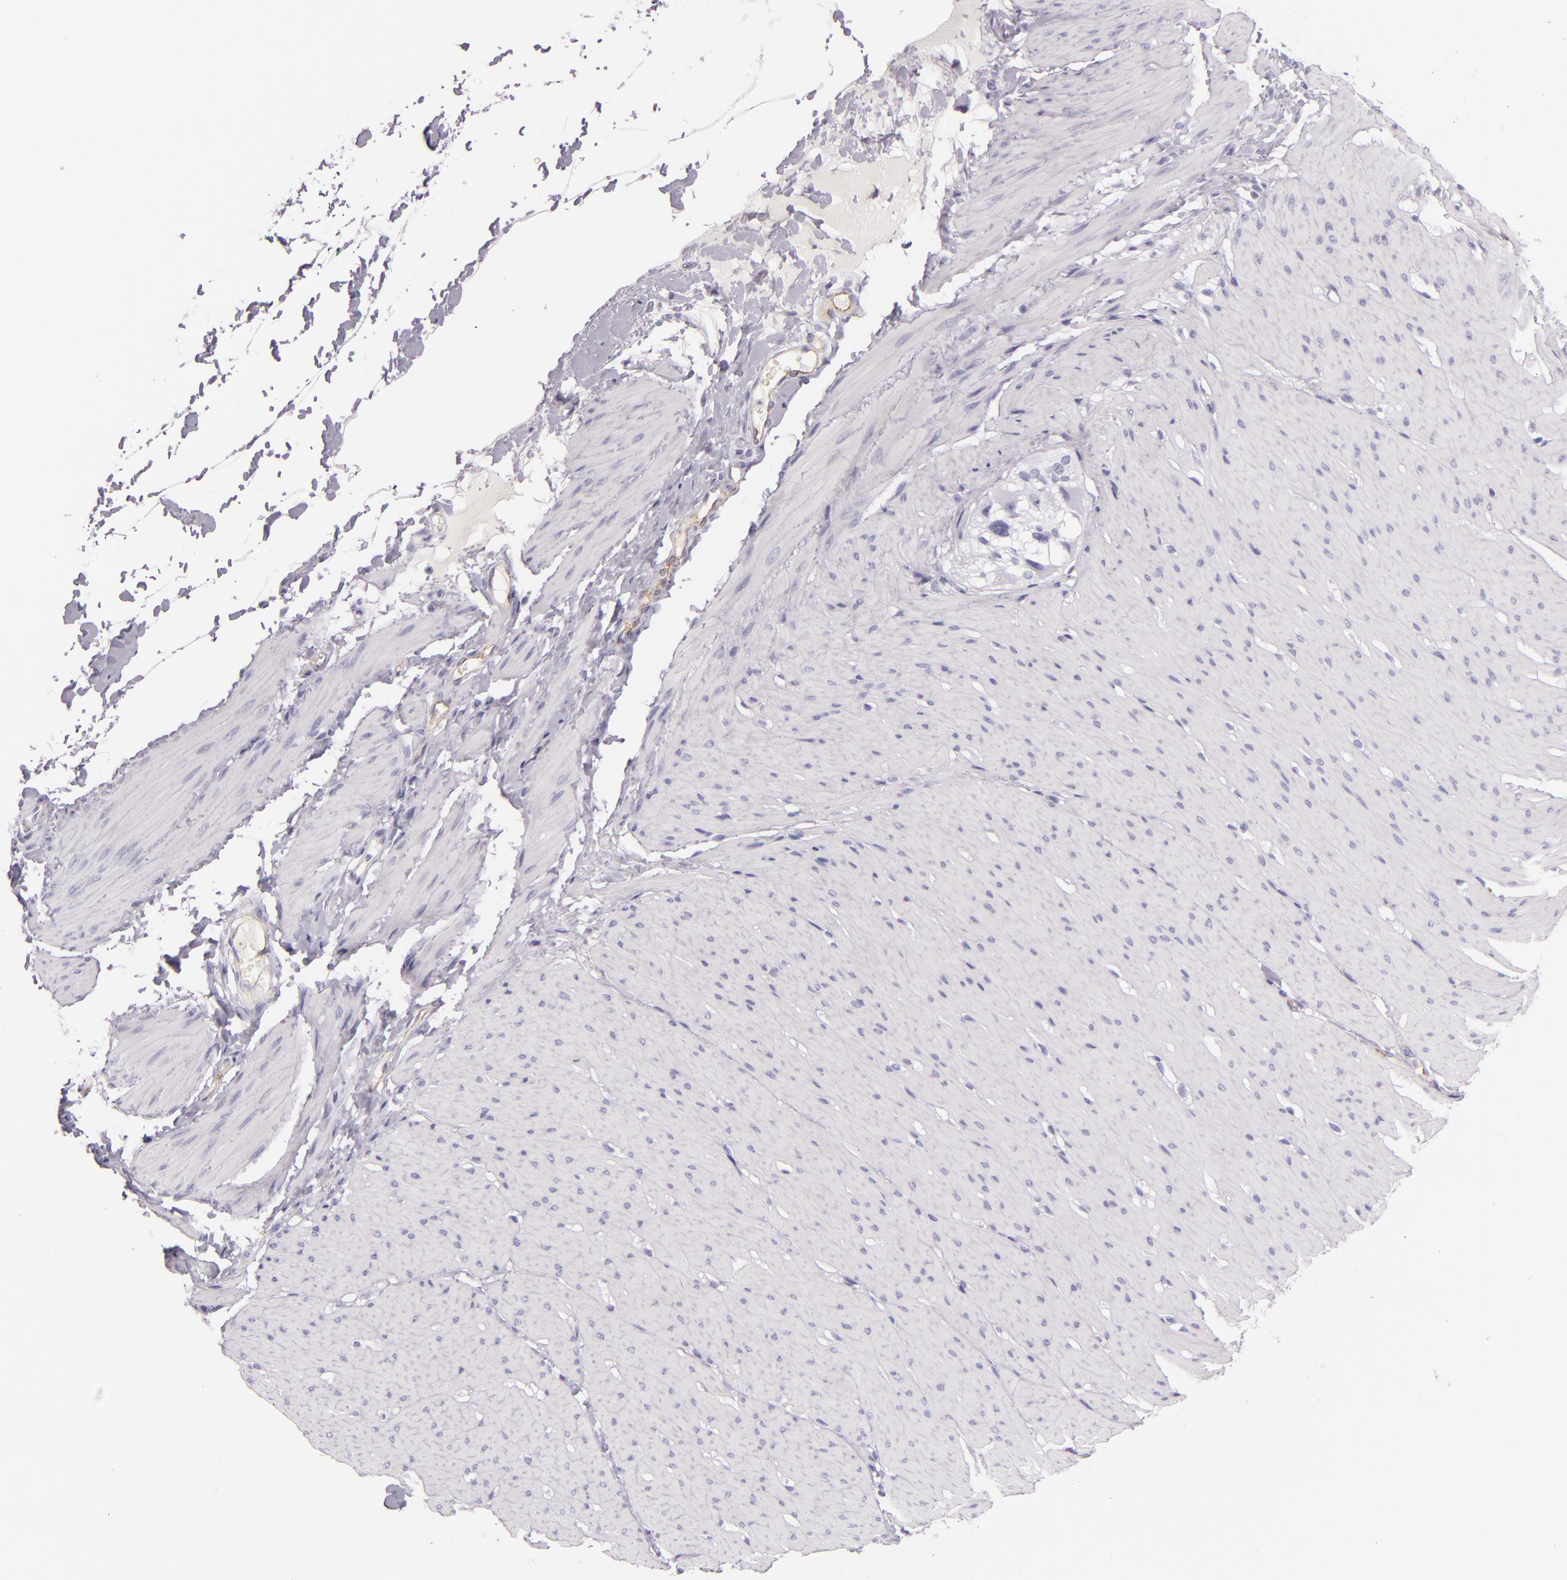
{"staining": {"intensity": "negative", "quantity": "none", "location": "none"}, "tissue": "smooth muscle", "cell_type": "Smooth muscle cells", "image_type": "normal", "snomed": [{"axis": "morphology", "description": "Normal tissue, NOS"}, {"axis": "topography", "description": "Smooth muscle"}, {"axis": "topography", "description": "Colon"}], "caption": "High magnification brightfield microscopy of unremarkable smooth muscle stained with DAB (3,3'-diaminobenzidine) (brown) and counterstained with hematoxylin (blue): smooth muscle cells show no significant expression. (DAB (3,3'-diaminobenzidine) IHC with hematoxylin counter stain).", "gene": "SELP", "patient": {"sex": "male", "age": 67}}